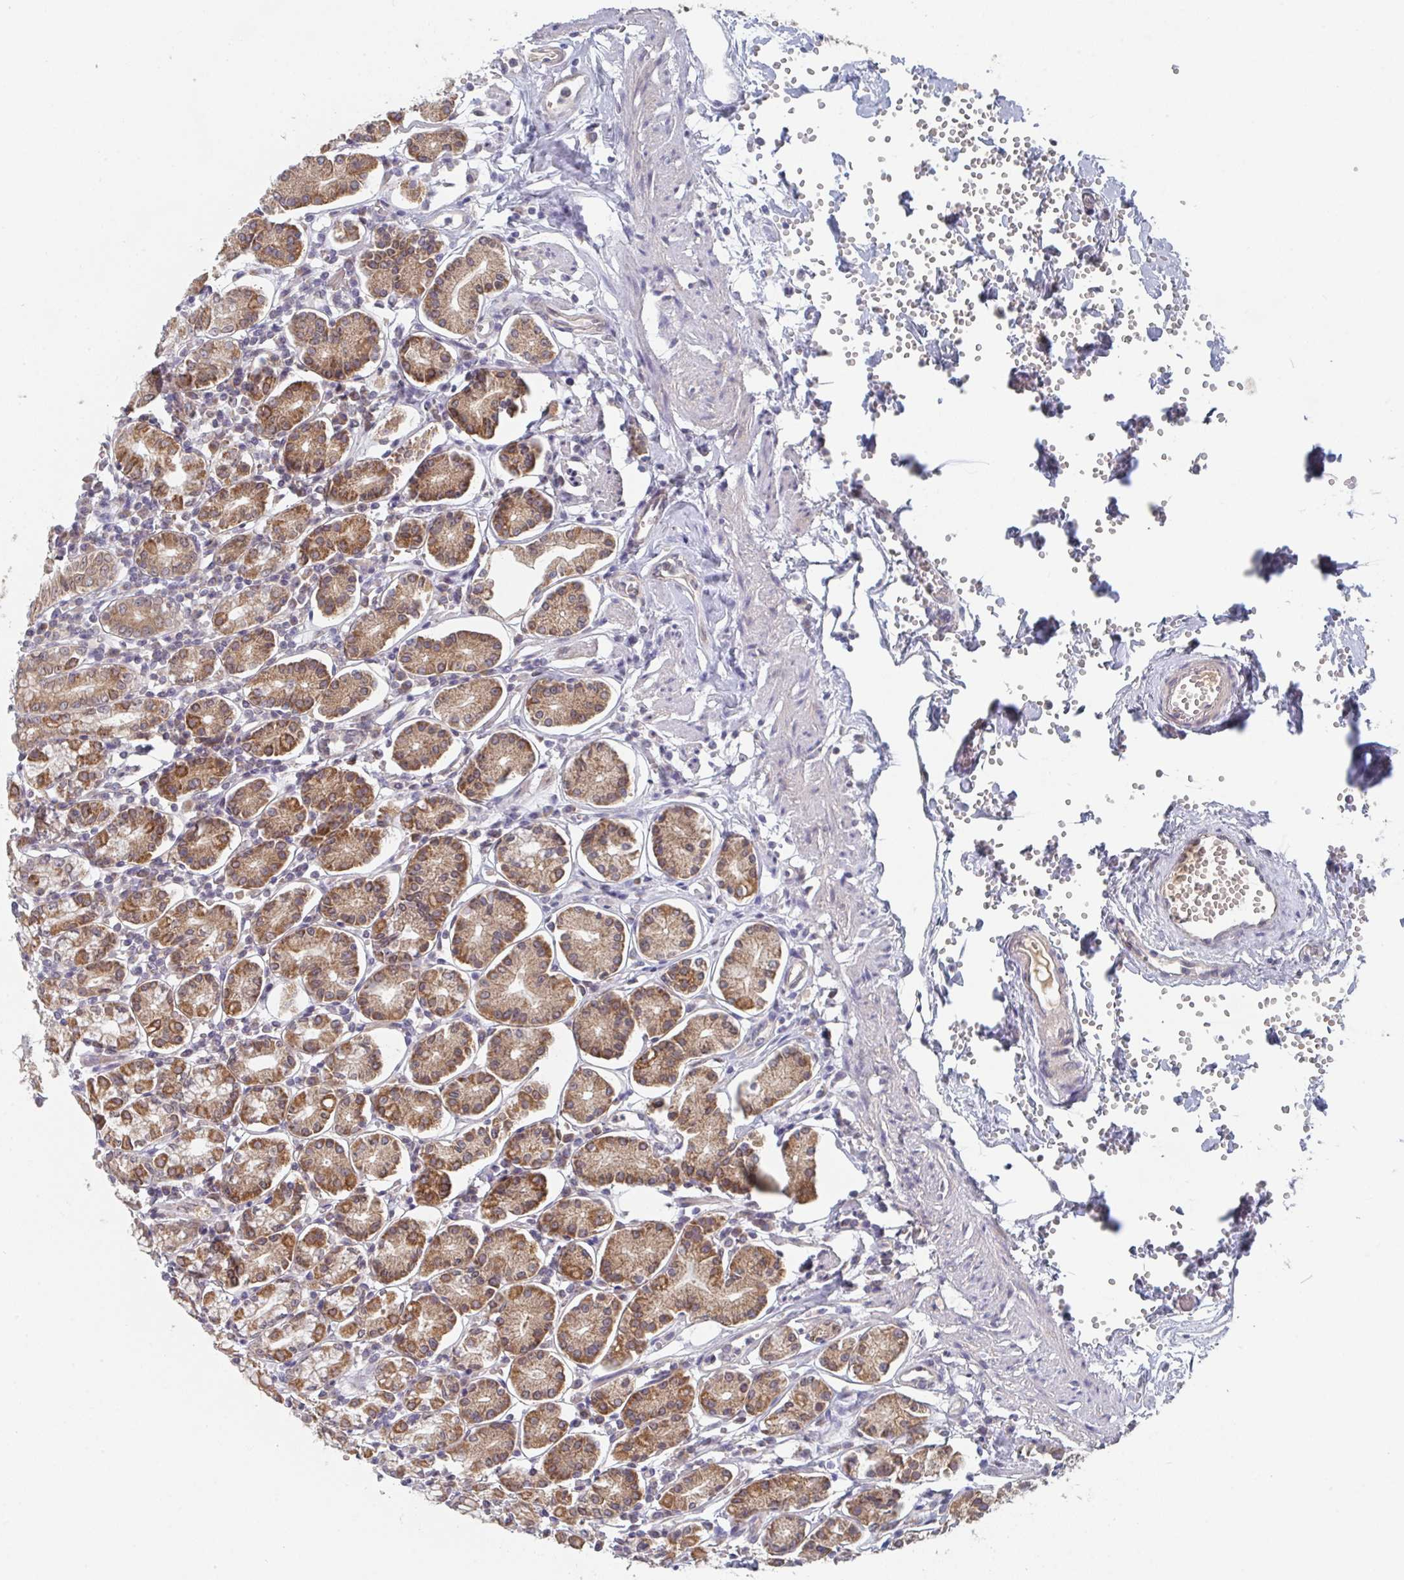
{"staining": {"intensity": "moderate", "quantity": ">75%", "location": "cytoplasmic/membranous"}, "tissue": "stomach", "cell_type": "Glandular cells", "image_type": "normal", "snomed": [{"axis": "morphology", "description": "Normal tissue, NOS"}, {"axis": "topography", "description": "Stomach"}], "caption": "Protein expression analysis of unremarkable stomach demonstrates moderate cytoplasmic/membranous staining in approximately >75% of glandular cells.", "gene": "ELOVL1", "patient": {"sex": "female", "age": 62}}